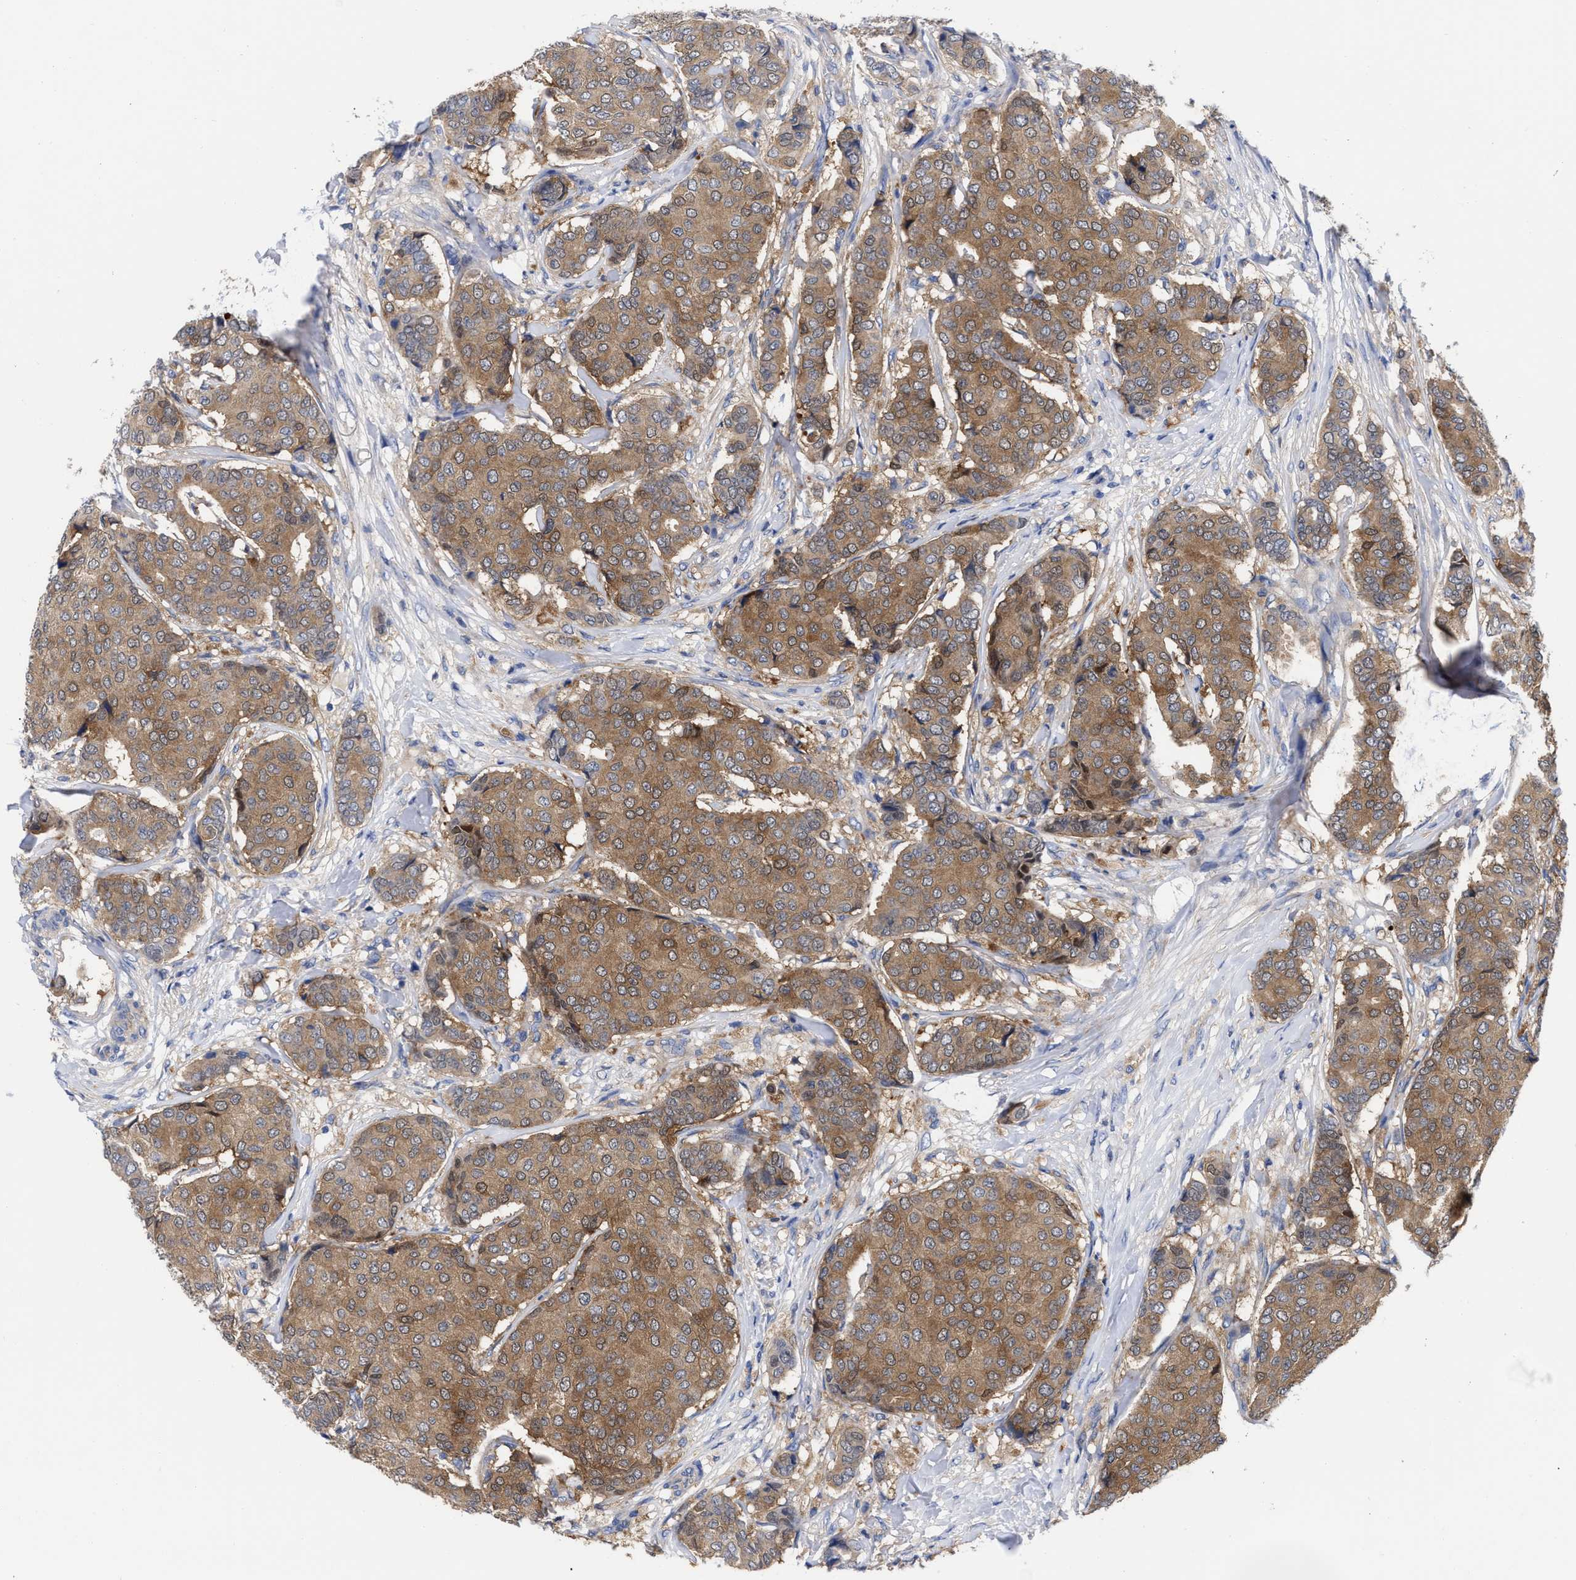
{"staining": {"intensity": "moderate", "quantity": ">75%", "location": "cytoplasmic/membranous"}, "tissue": "breast cancer", "cell_type": "Tumor cells", "image_type": "cancer", "snomed": [{"axis": "morphology", "description": "Duct carcinoma"}, {"axis": "topography", "description": "Breast"}], "caption": "This is a photomicrograph of IHC staining of breast cancer, which shows moderate expression in the cytoplasmic/membranous of tumor cells.", "gene": "RBKS", "patient": {"sex": "female", "age": 75}}